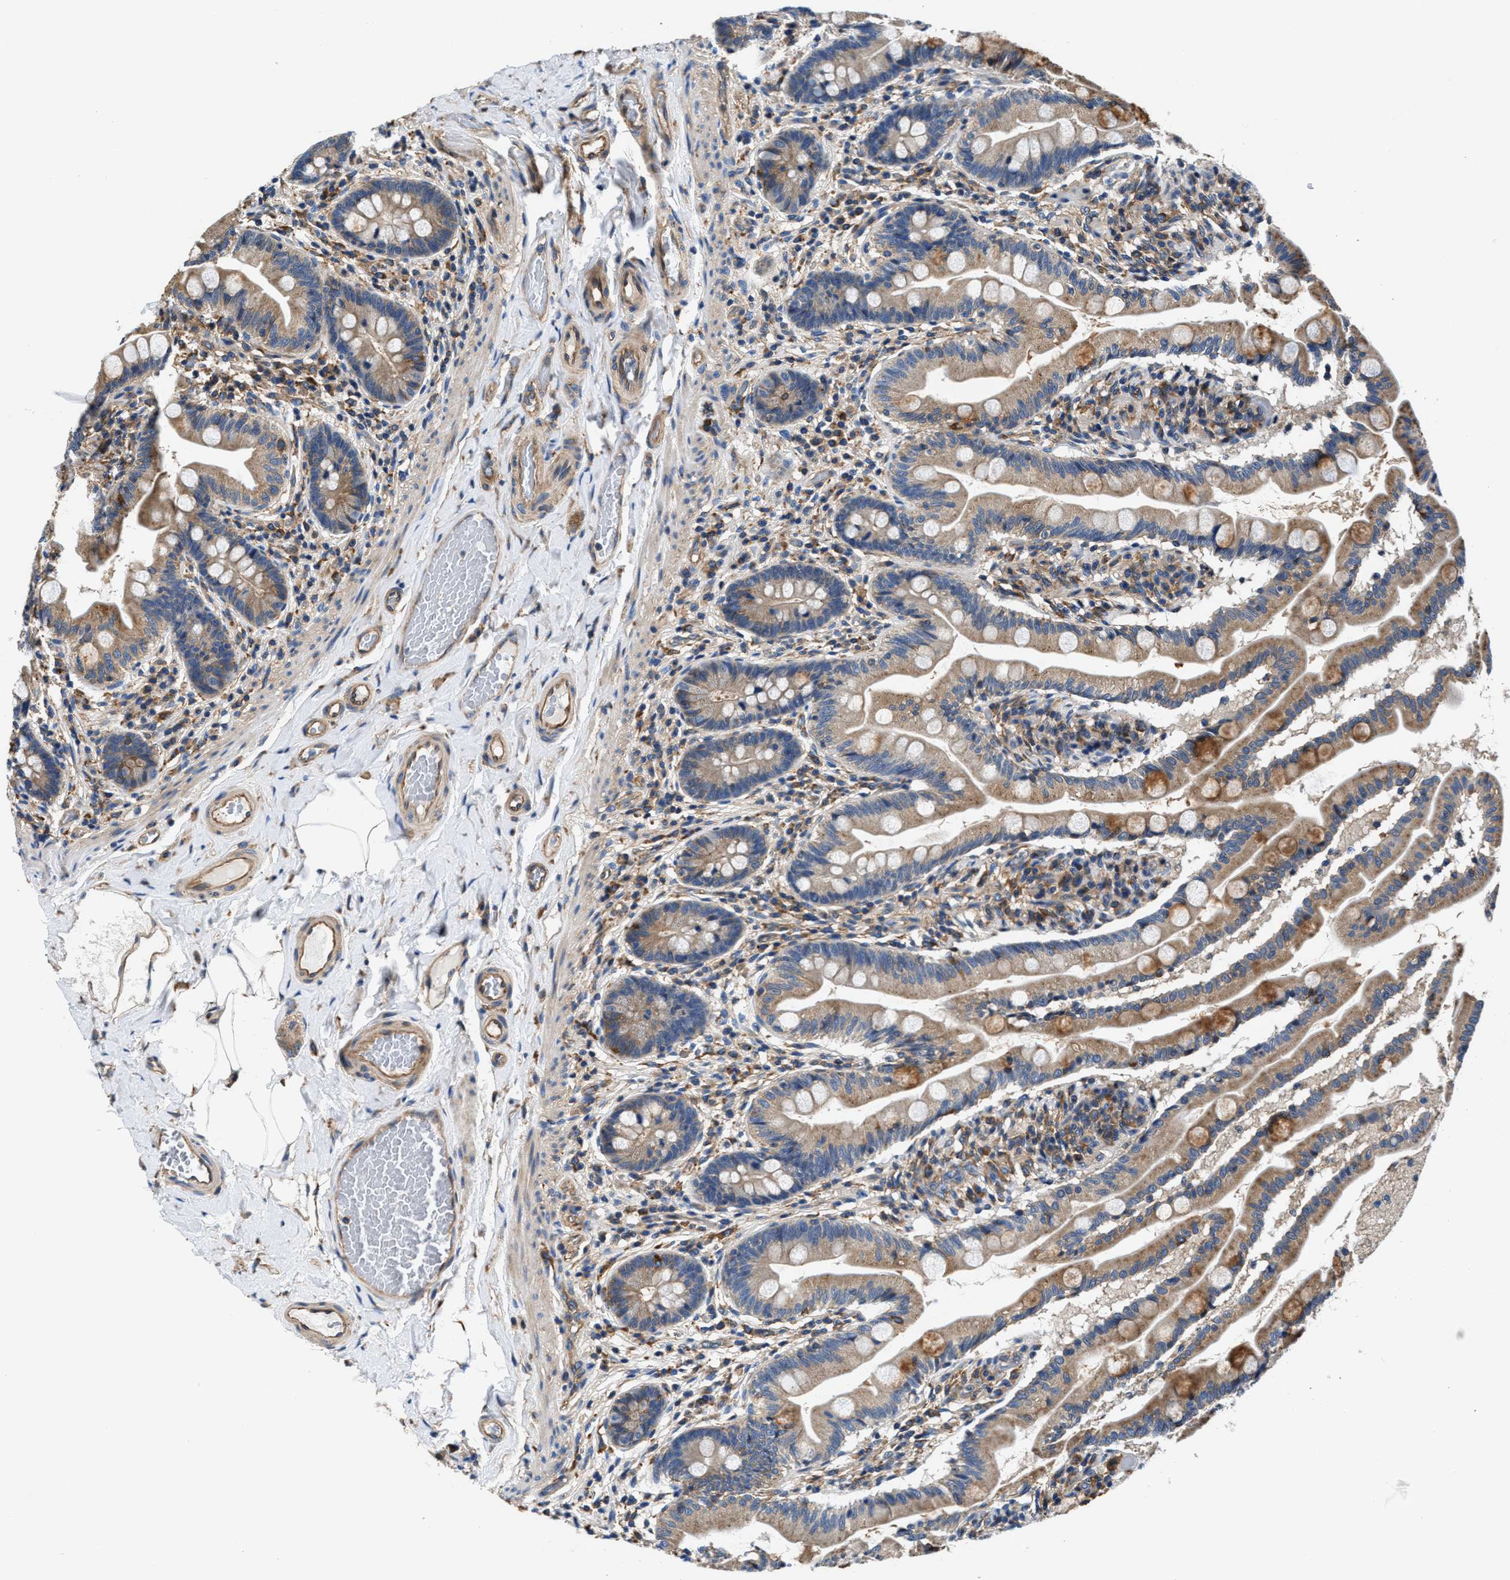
{"staining": {"intensity": "moderate", "quantity": ">75%", "location": "cytoplasmic/membranous"}, "tissue": "small intestine", "cell_type": "Glandular cells", "image_type": "normal", "snomed": [{"axis": "morphology", "description": "Normal tissue, NOS"}, {"axis": "topography", "description": "Small intestine"}], "caption": "A high-resolution histopathology image shows immunohistochemistry (IHC) staining of unremarkable small intestine, which shows moderate cytoplasmic/membranous expression in about >75% of glandular cells.", "gene": "PPP1R9B", "patient": {"sex": "female", "age": 56}}